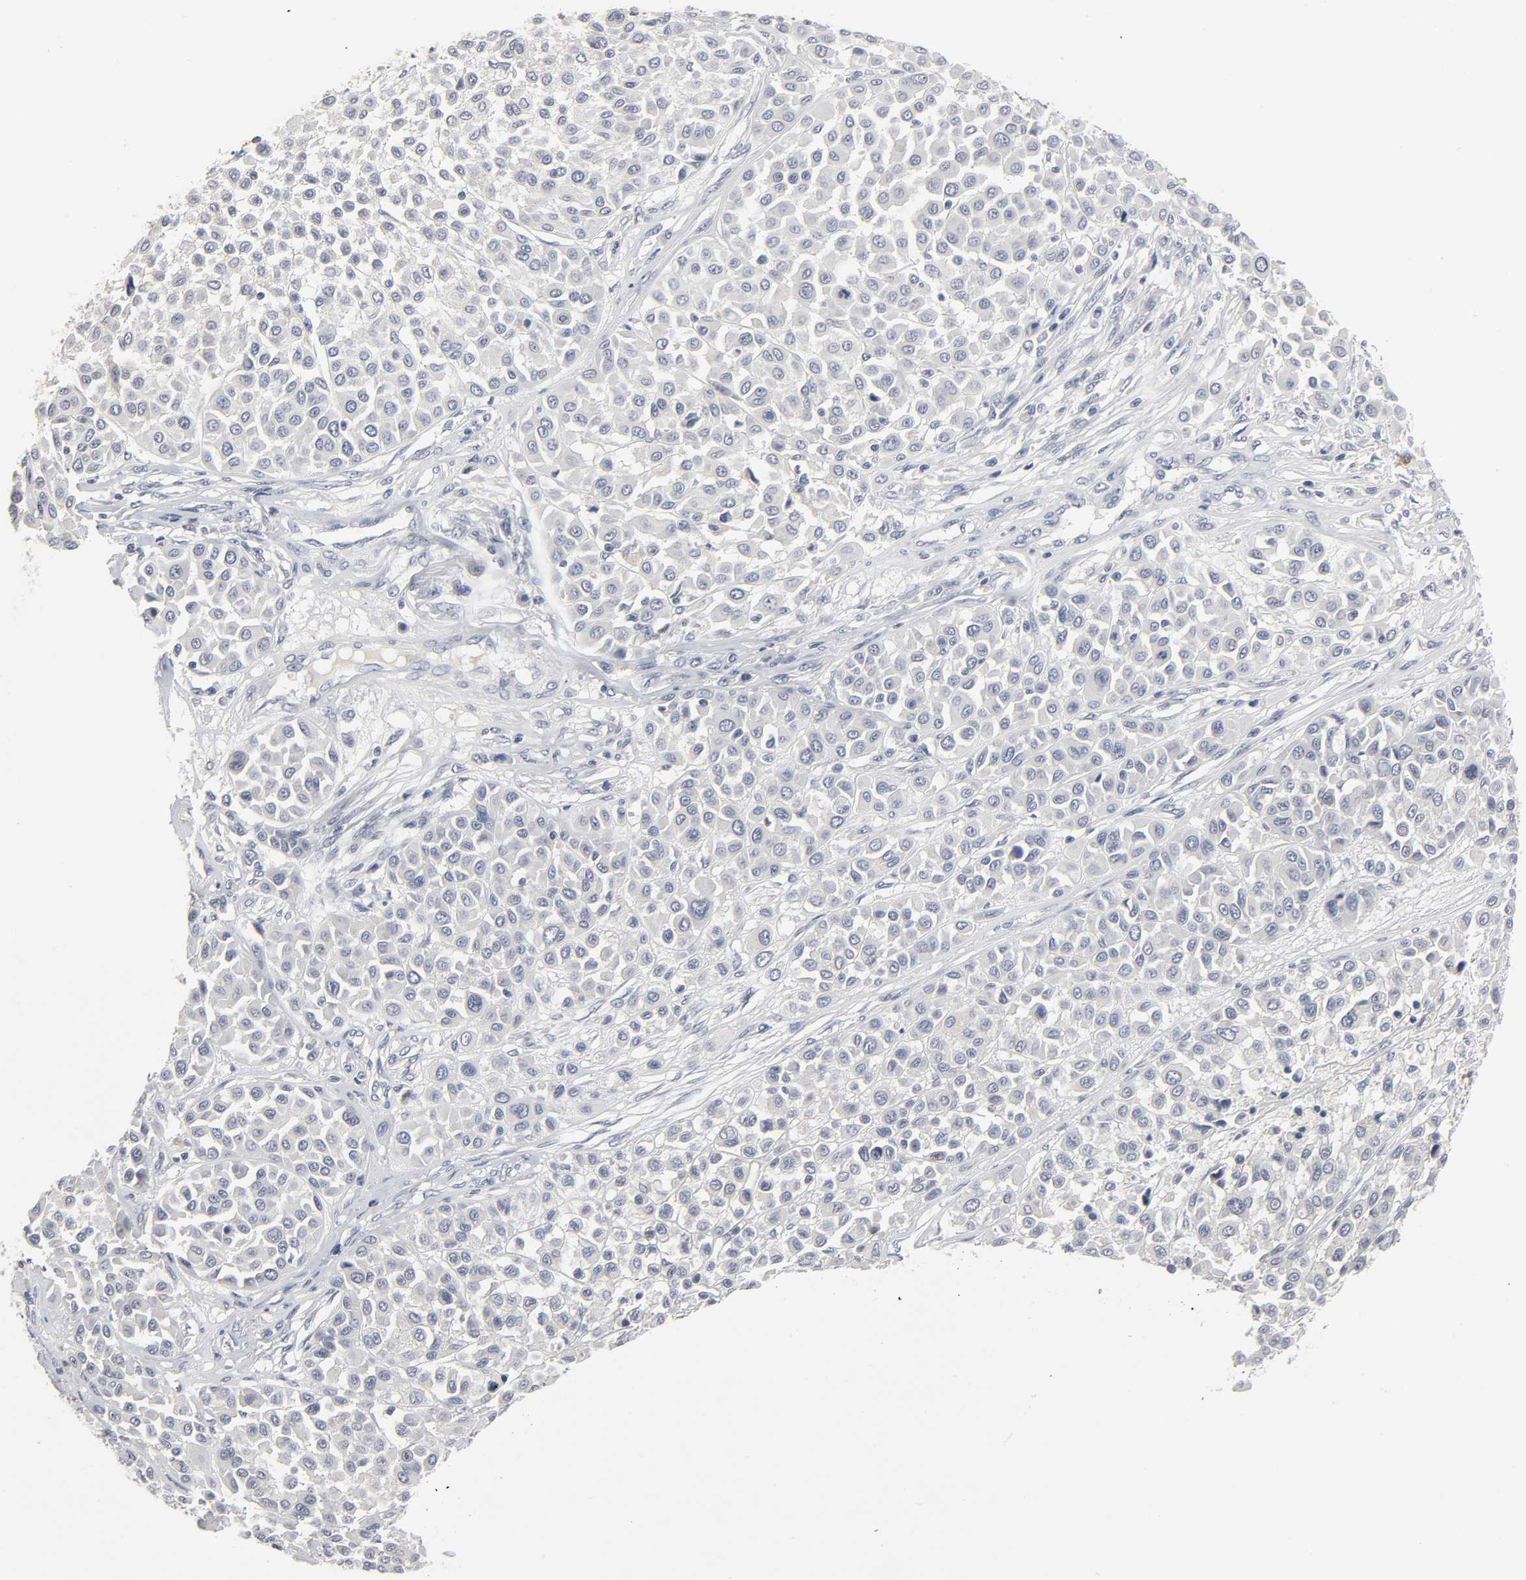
{"staining": {"intensity": "negative", "quantity": "none", "location": "none"}, "tissue": "melanoma", "cell_type": "Tumor cells", "image_type": "cancer", "snomed": [{"axis": "morphology", "description": "Malignant melanoma, Metastatic site"}, {"axis": "topography", "description": "Soft tissue"}], "caption": "Photomicrograph shows no significant protein expression in tumor cells of melanoma. The staining is performed using DAB (3,3'-diaminobenzidine) brown chromogen with nuclei counter-stained in using hematoxylin.", "gene": "TCAP", "patient": {"sex": "male", "age": 41}}